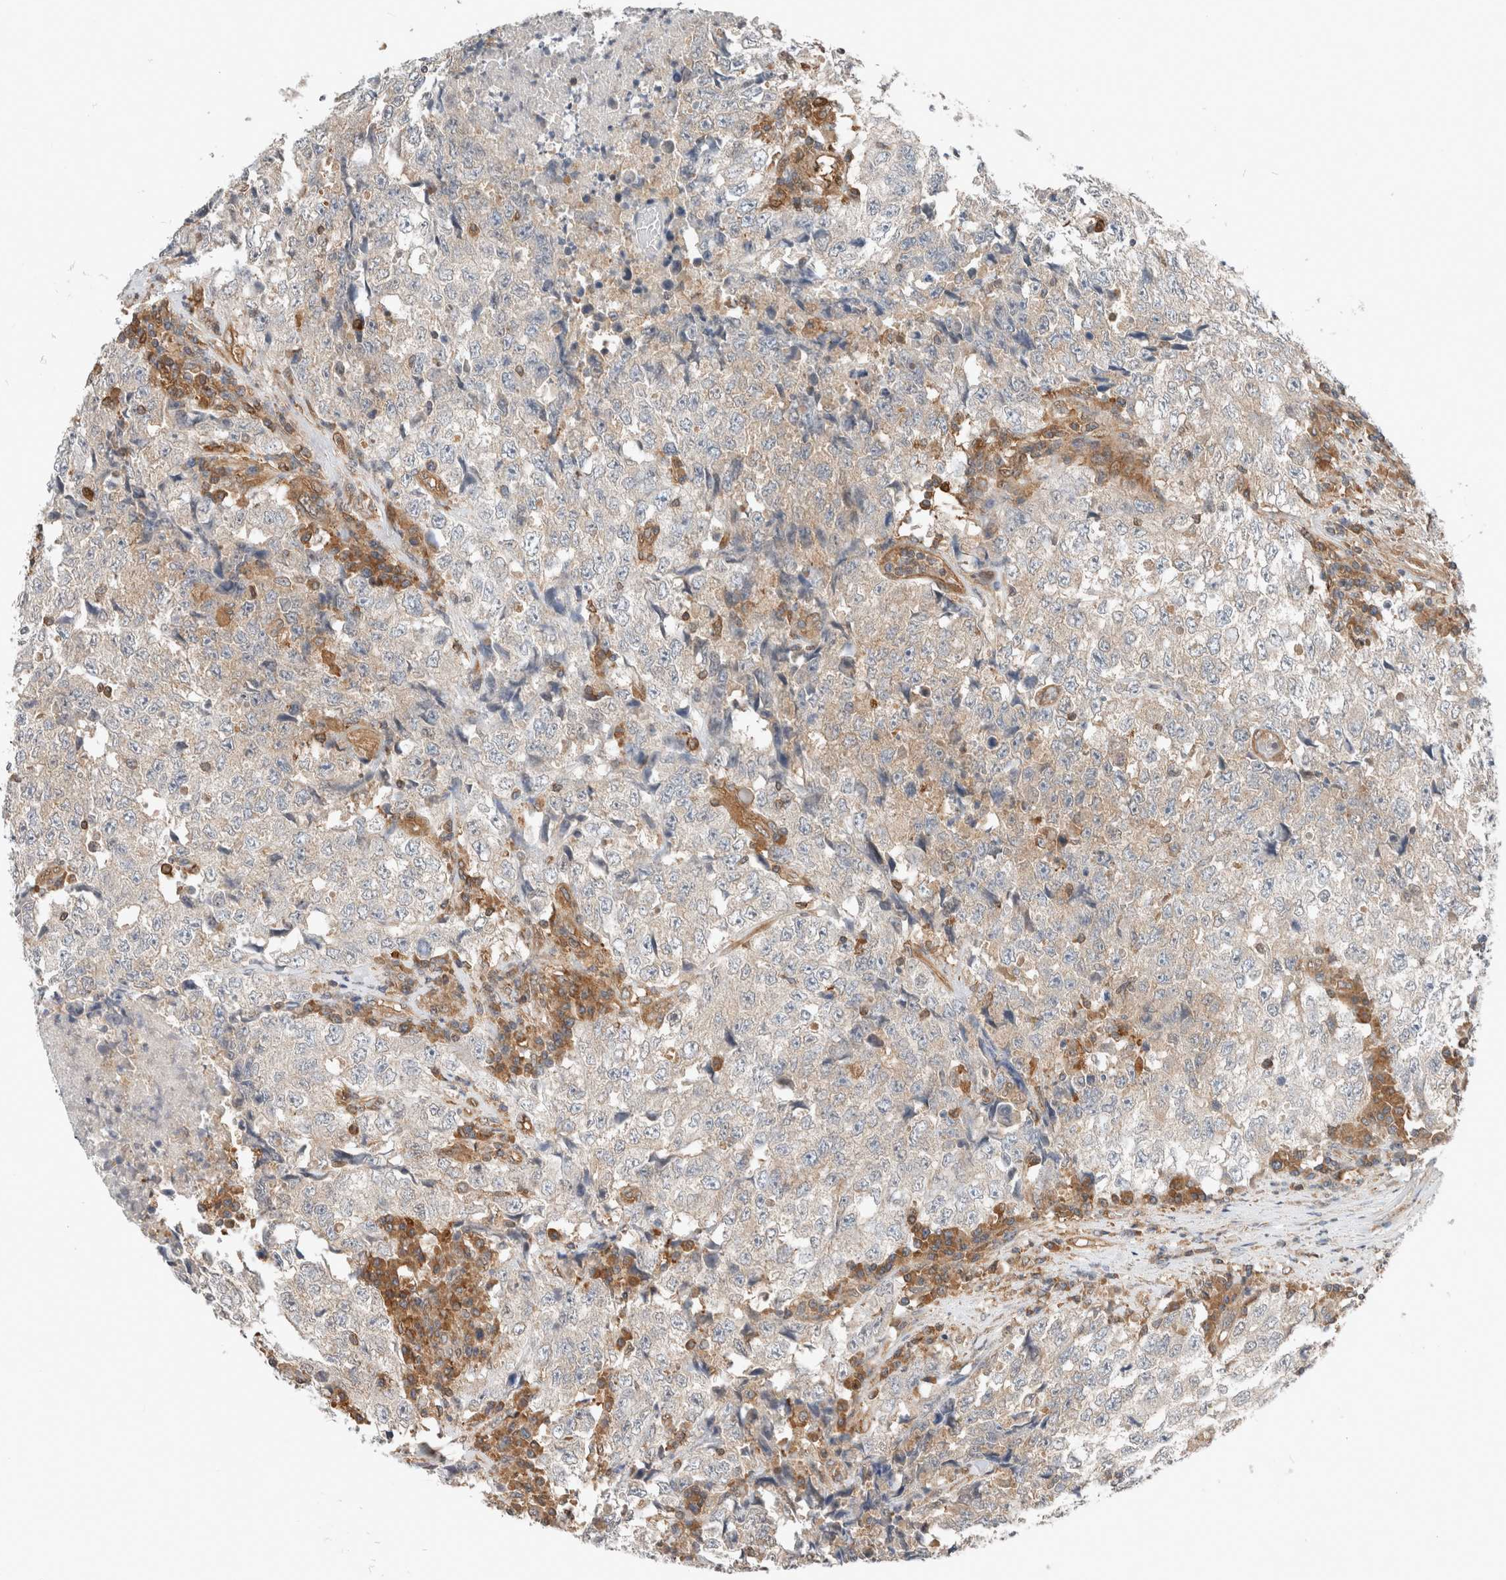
{"staining": {"intensity": "negative", "quantity": "none", "location": "none"}, "tissue": "testis cancer", "cell_type": "Tumor cells", "image_type": "cancer", "snomed": [{"axis": "morphology", "description": "Necrosis, NOS"}, {"axis": "morphology", "description": "Carcinoma, Embryonal, NOS"}, {"axis": "topography", "description": "Testis"}], "caption": "Immunohistochemistry (IHC) micrograph of neoplastic tissue: testis embryonal carcinoma stained with DAB (3,3'-diaminobenzidine) demonstrates no significant protein staining in tumor cells.", "gene": "XPNPEP1", "patient": {"sex": "male", "age": 19}}